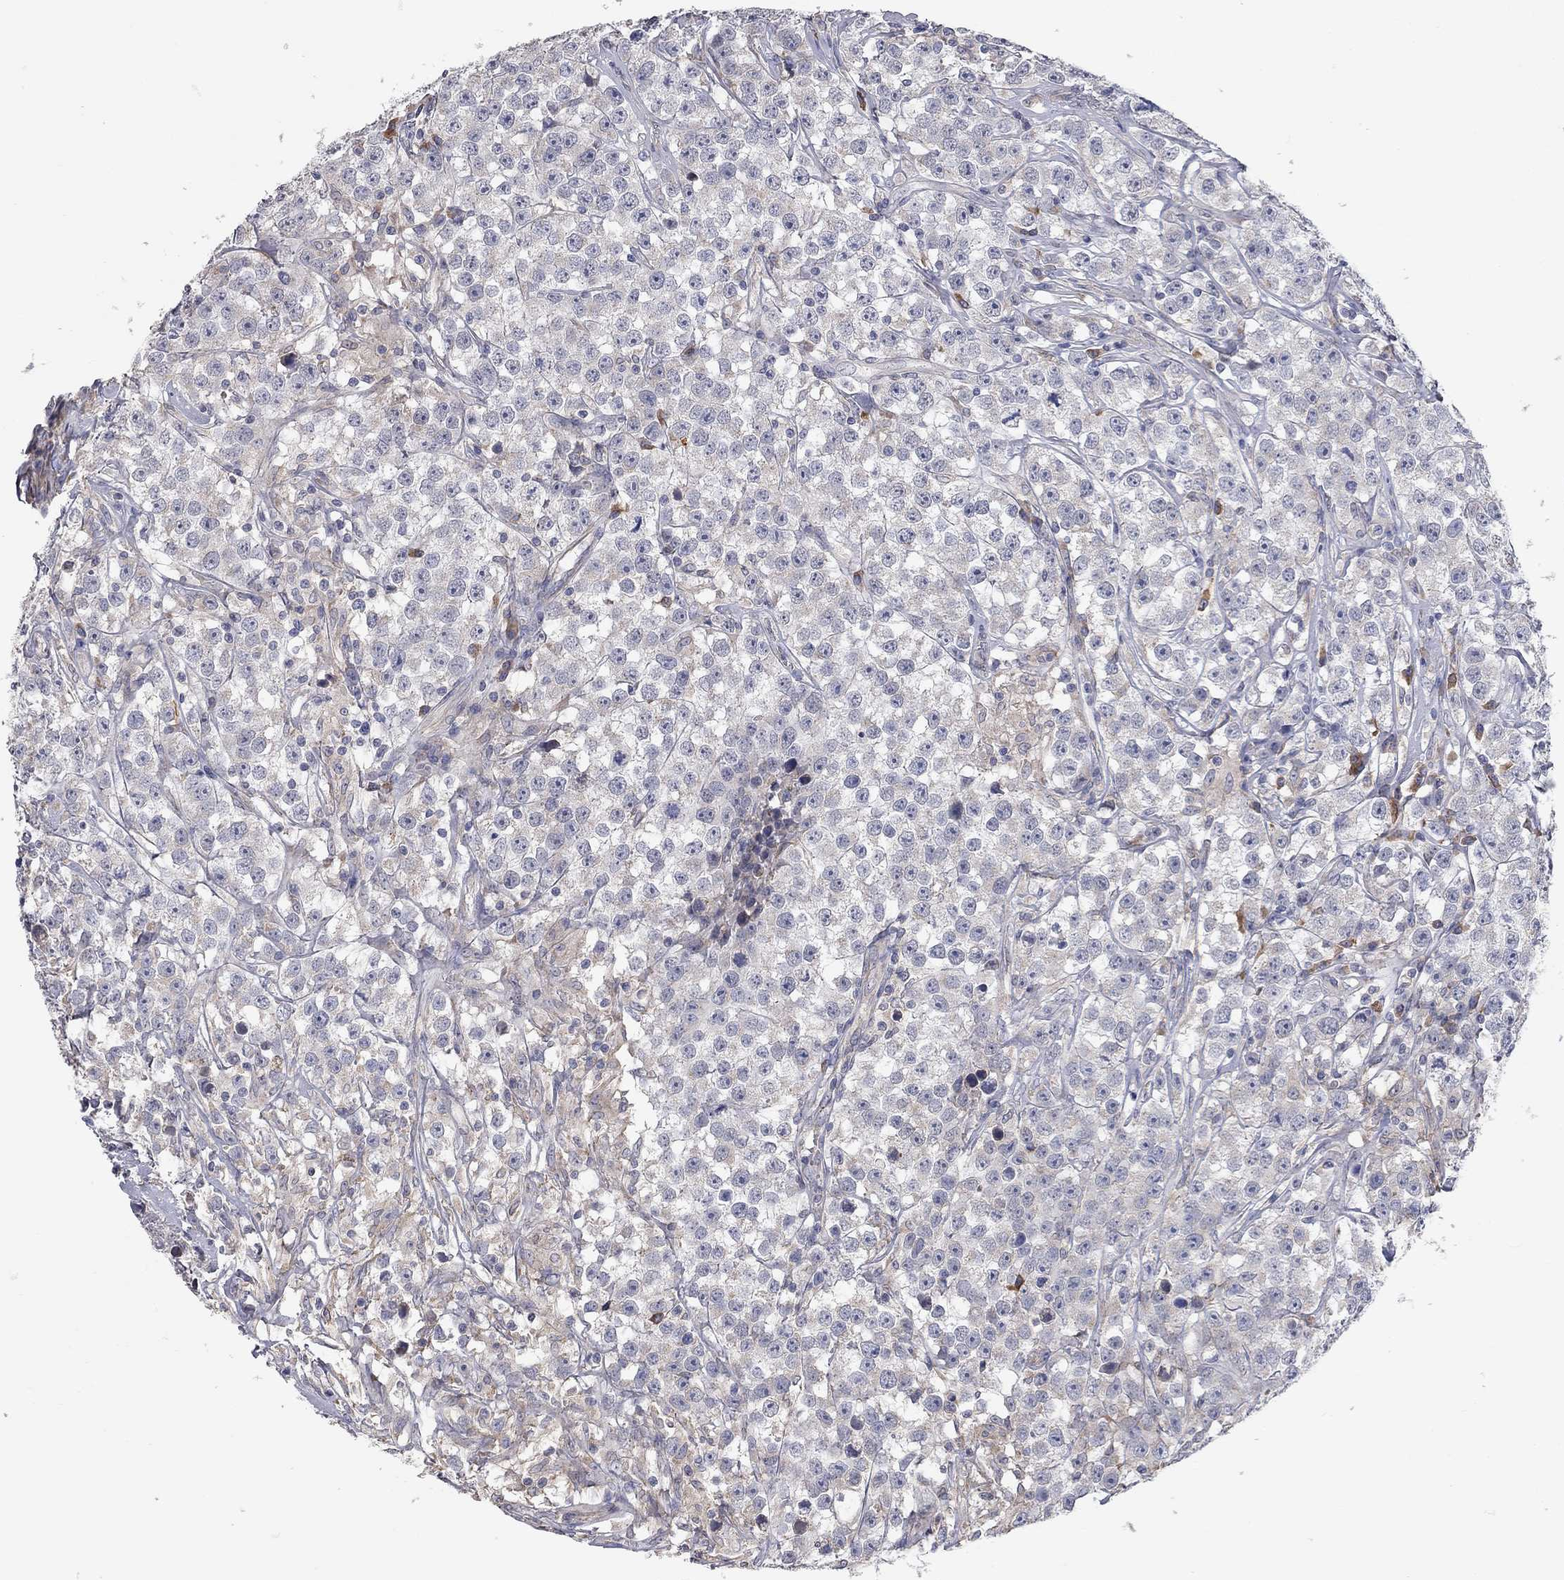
{"staining": {"intensity": "negative", "quantity": "none", "location": "none"}, "tissue": "testis cancer", "cell_type": "Tumor cells", "image_type": "cancer", "snomed": [{"axis": "morphology", "description": "Seminoma, NOS"}, {"axis": "topography", "description": "Testis"}], "caption": "This is an IHC histopathology image of human testis cancer (seminoma). There is no positivity in tumor cells.", "gene": "XAGE2", "patient": {"sex": "male", "age": 59}}